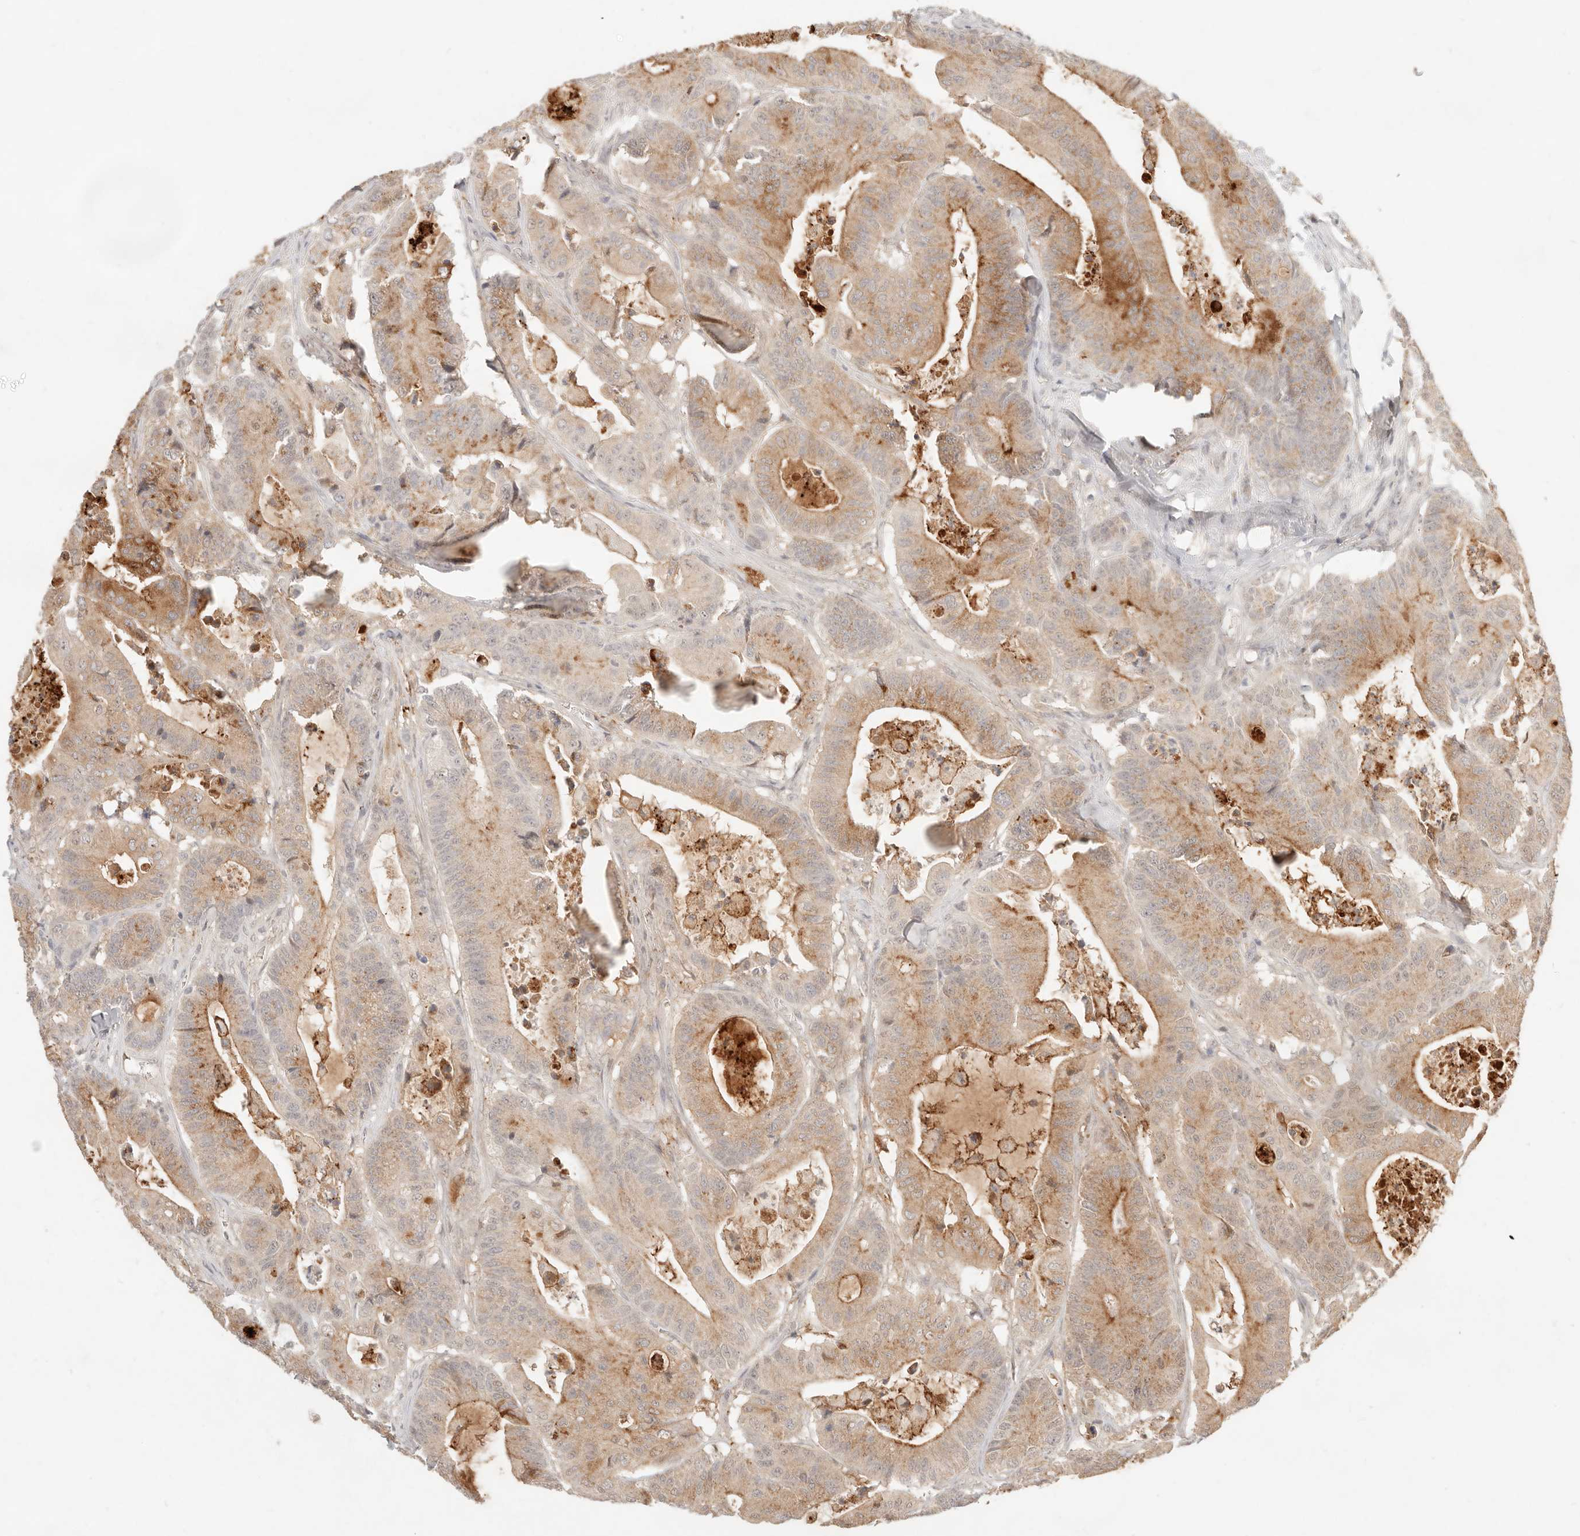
{"staining": {"intensity": "moderate", "quantity": ">75%", "location": "cytoplasmic/membranous"}, "tissue": "colorectal cancer", "cell_type": "Tumor cells", "image_type": "cancer", "snomed": [{"axis": "morphology", "description": "Adenocarcinoma, NOS"}, {"axis": "topography", "description": "Colon"}], "caption": "Tumor cells exhibit medium levels of moderate cytoplasmic/membranous positivity in approximately >75% of cells in colorectal cancer (adenocarcinoma).", "gene": "MEP1A", "patient": {"sex": "female", "age": 84}}